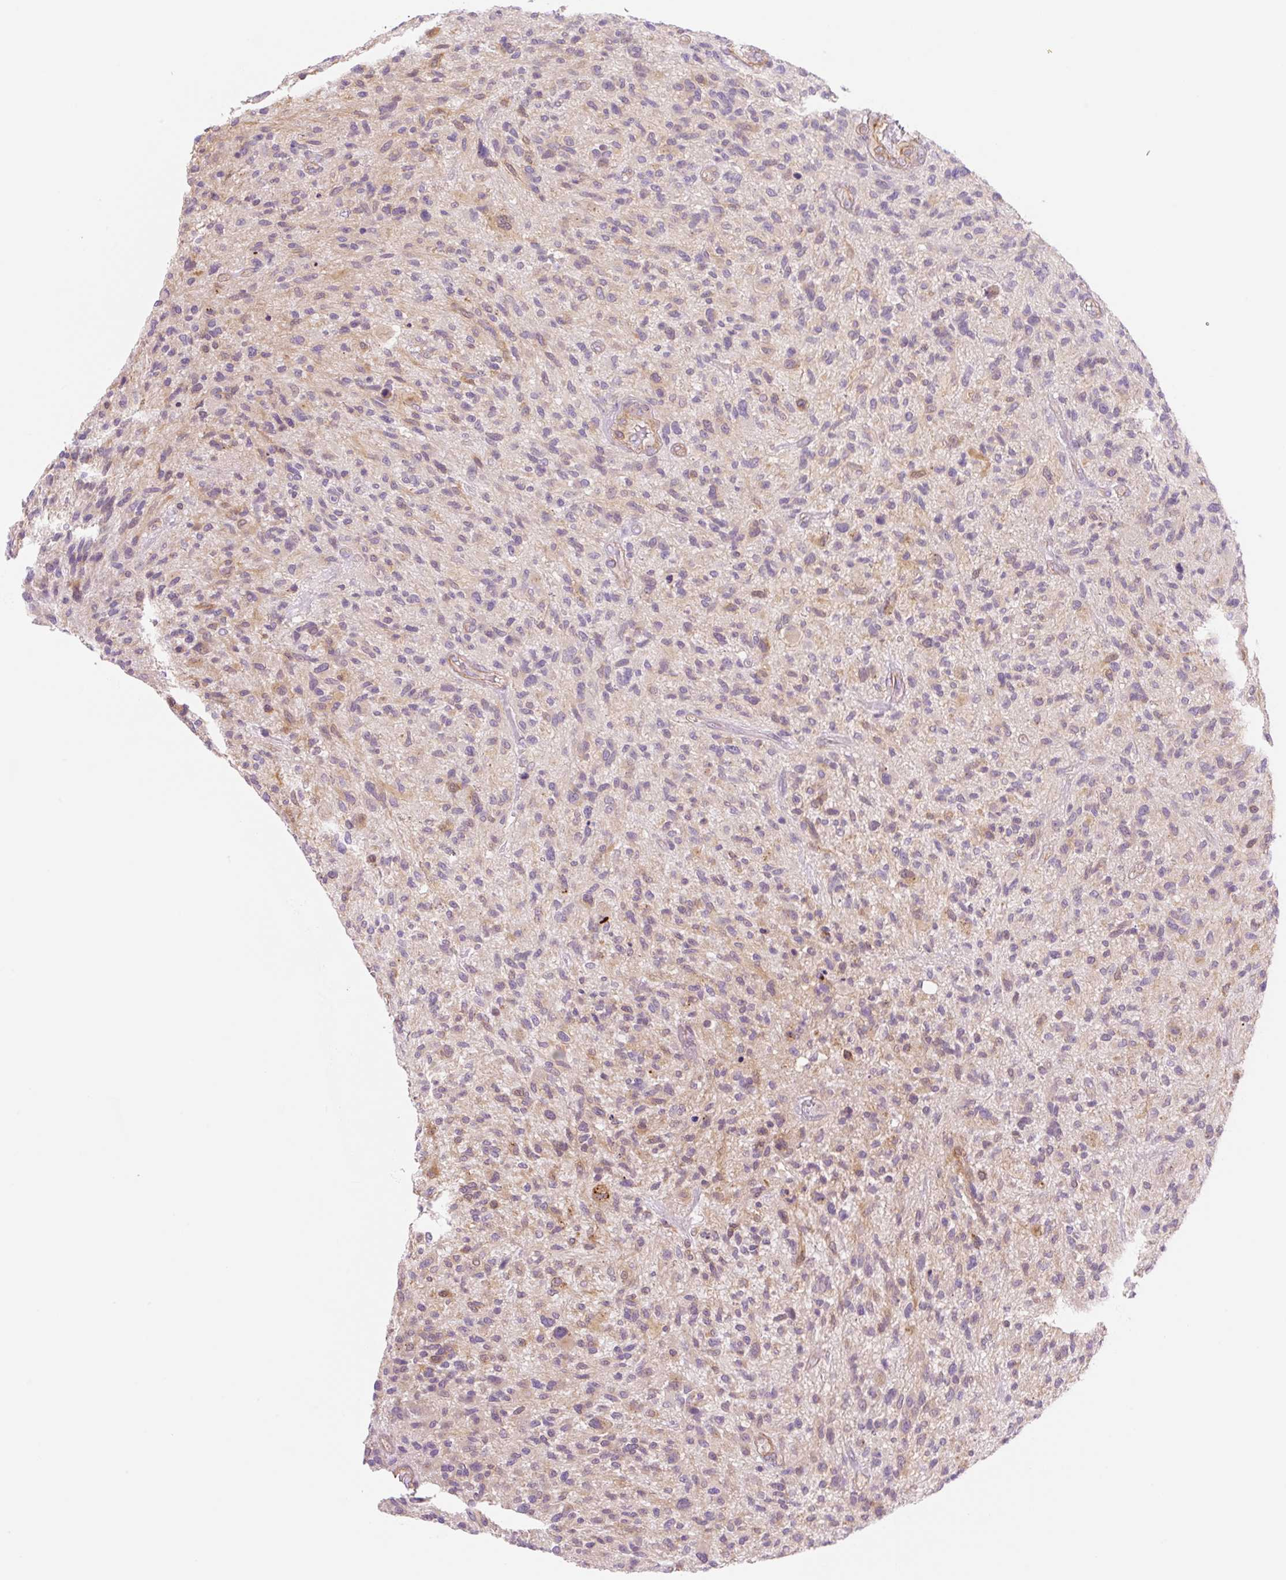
{"staining": {"intensity": "weak", "quantity": "<25%", "location": "cytoplasmic/membranous"}, "tissue": "glioma", "cell_type": "Tumor cells", "image_type": "cancer", "snomed": [{"axis": "morphology", "description": "Glioma, malignant, High grade"}, {"axis": "topography", "description": "Brain"}], "caption": "This is a image of immunohistochemistry (IHC) staining of glioma, which shows no staining in tumor cells. (DAB IHC visualized using brightfield microscopy, high magnification).", "gene": "NLRP5", "patient": {"sex": "male", "age": 47}}